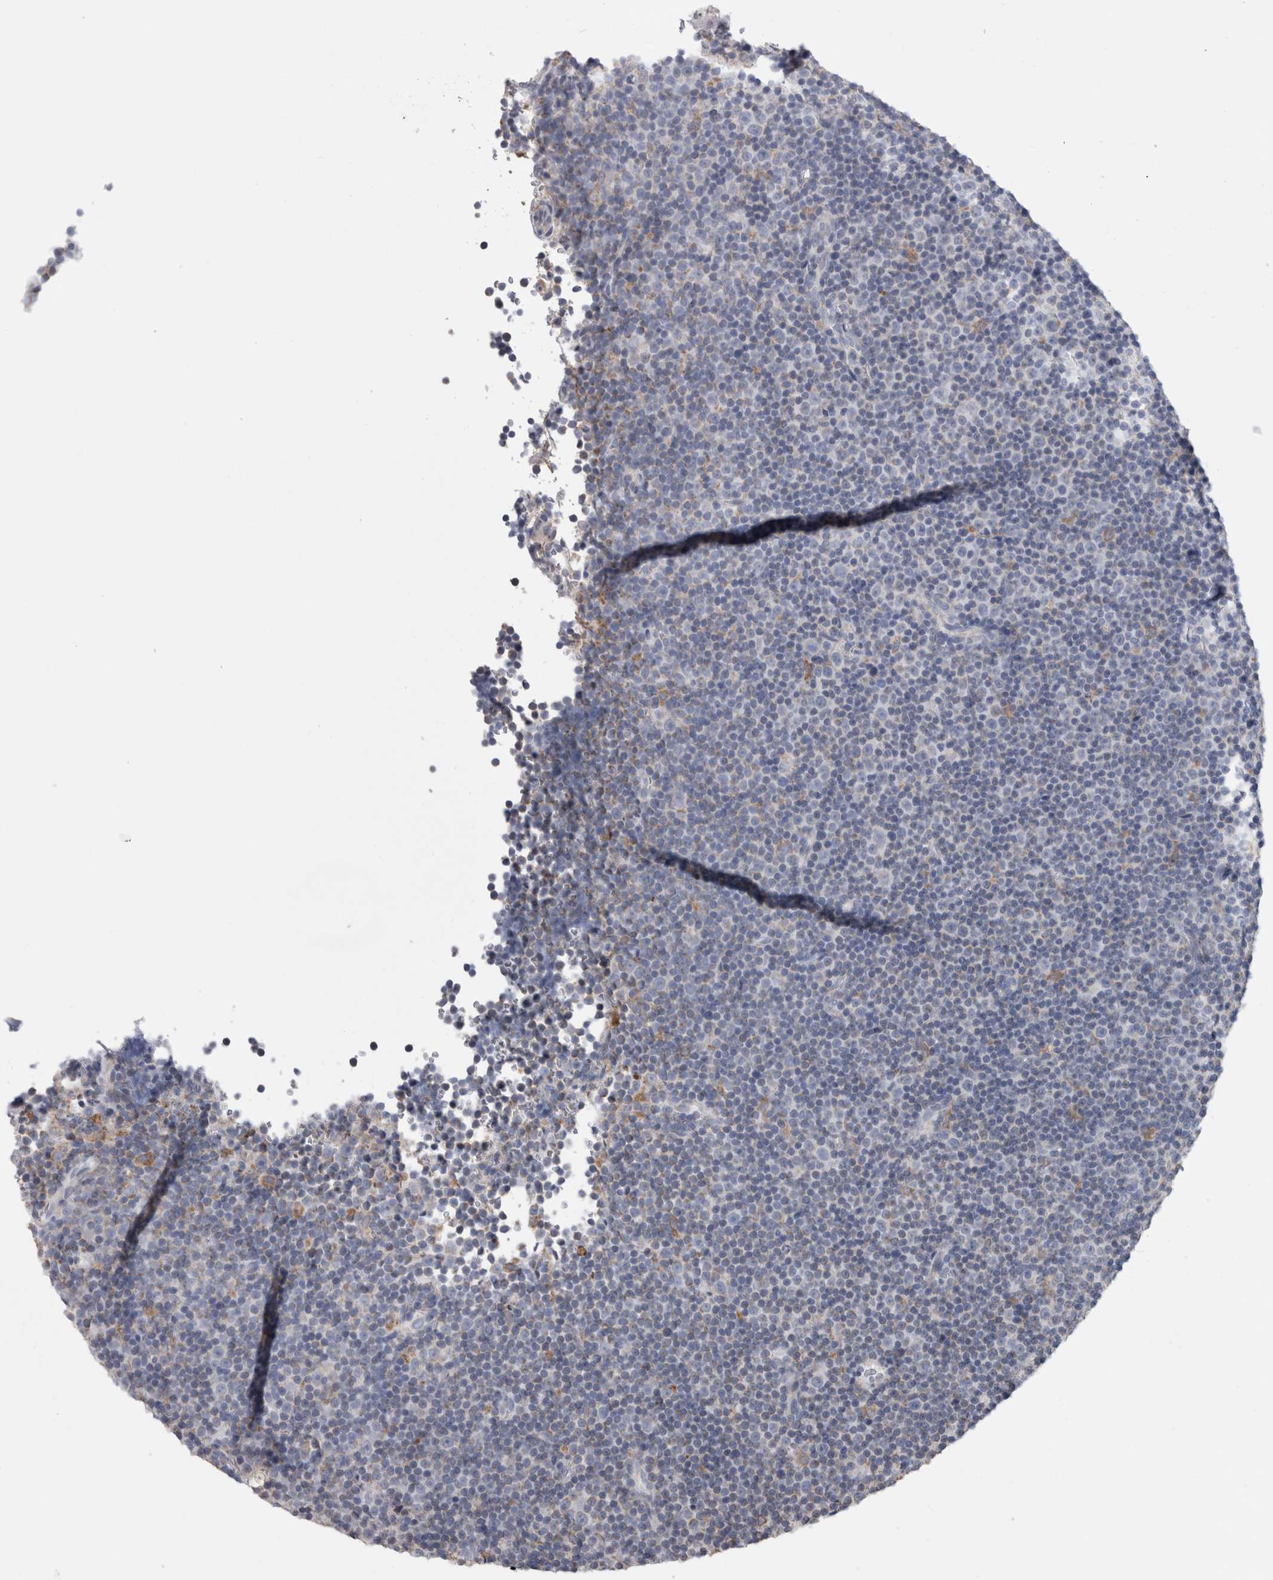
{"staining": {"intensity": "negative", "quantity": "none", "location": "none"}, "tissue": "lymphoma", "cell_type": "Tumor cells", "image_type": "cancer", "snomed": [{"axis": "morphology", "description": "Malignant lymphoma, non-Hodgkin's type, Low grade"}, {"axis": "topography", "description": "Lymph node"}], "caption": "A high-resolution image shows immunohistochemistry staining of lymphoma, which displays no significant staining in tumor cells. Nuclei are stained in blue.", "gene": "GDAP1", "patient": {"sex": "female", "age": 67}}